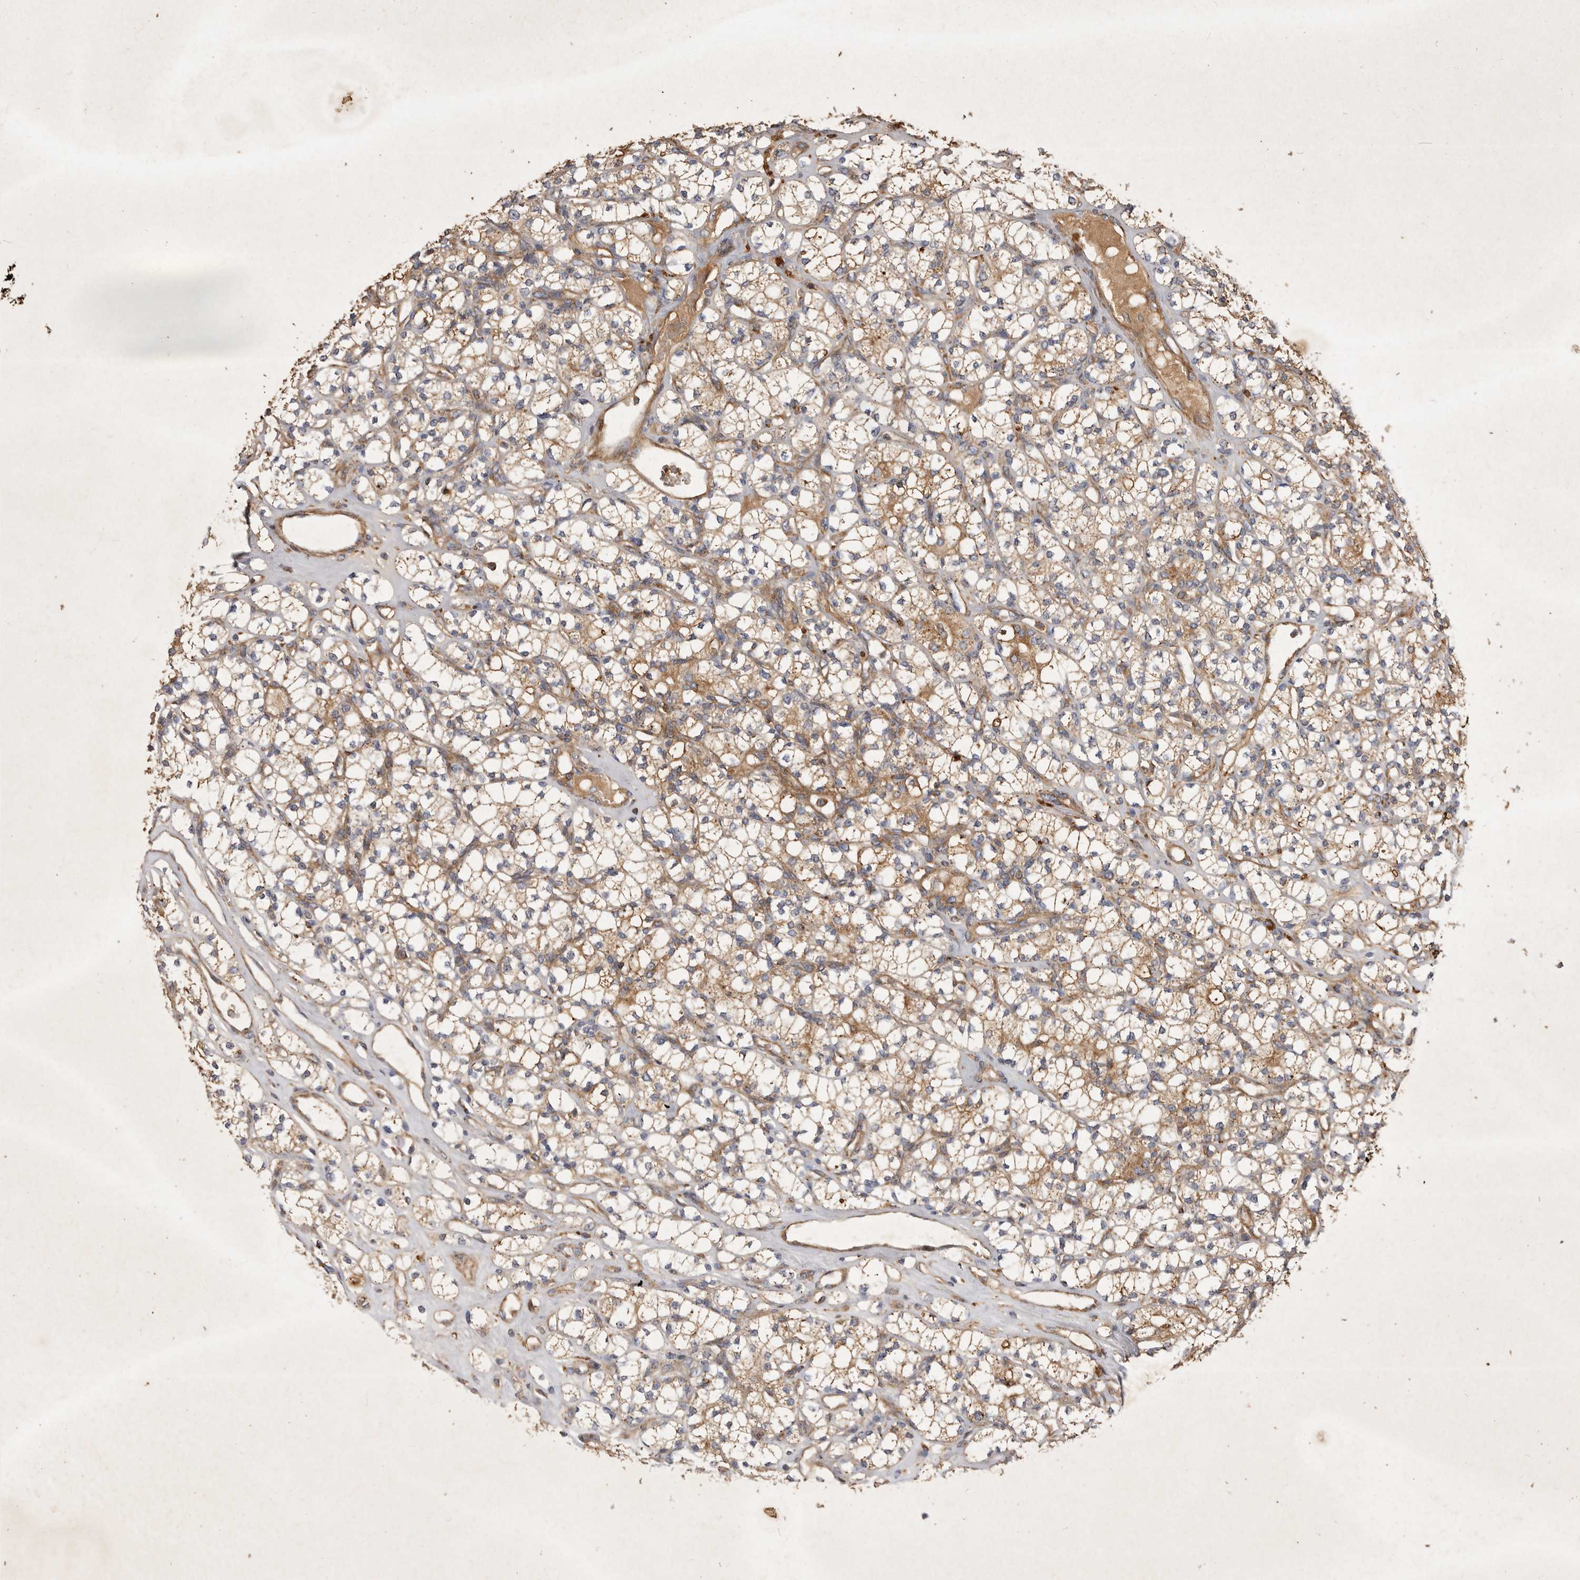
{"staining": {"intensity": "moderate", "quantity": ">75%", "location": "cytoplasmic/membranous"}, "tissue": "renal cancer", "cell_type": "Tumor cells", "image_type": "cancer", "snomed": [{"axis": "morphology", "description": "Adenocarcinoma, NOS"}, {"axis": "topography", "description": "Kidney"}], "caption": "Renal adenocarcinoma stained with DAB IHC displays medium levels of moderate cytoplasmic/membranous positivity in approximately >75% of tumor cells.", "gene": "MRPL41", "patient": {"sex": "male", "age": 77}}